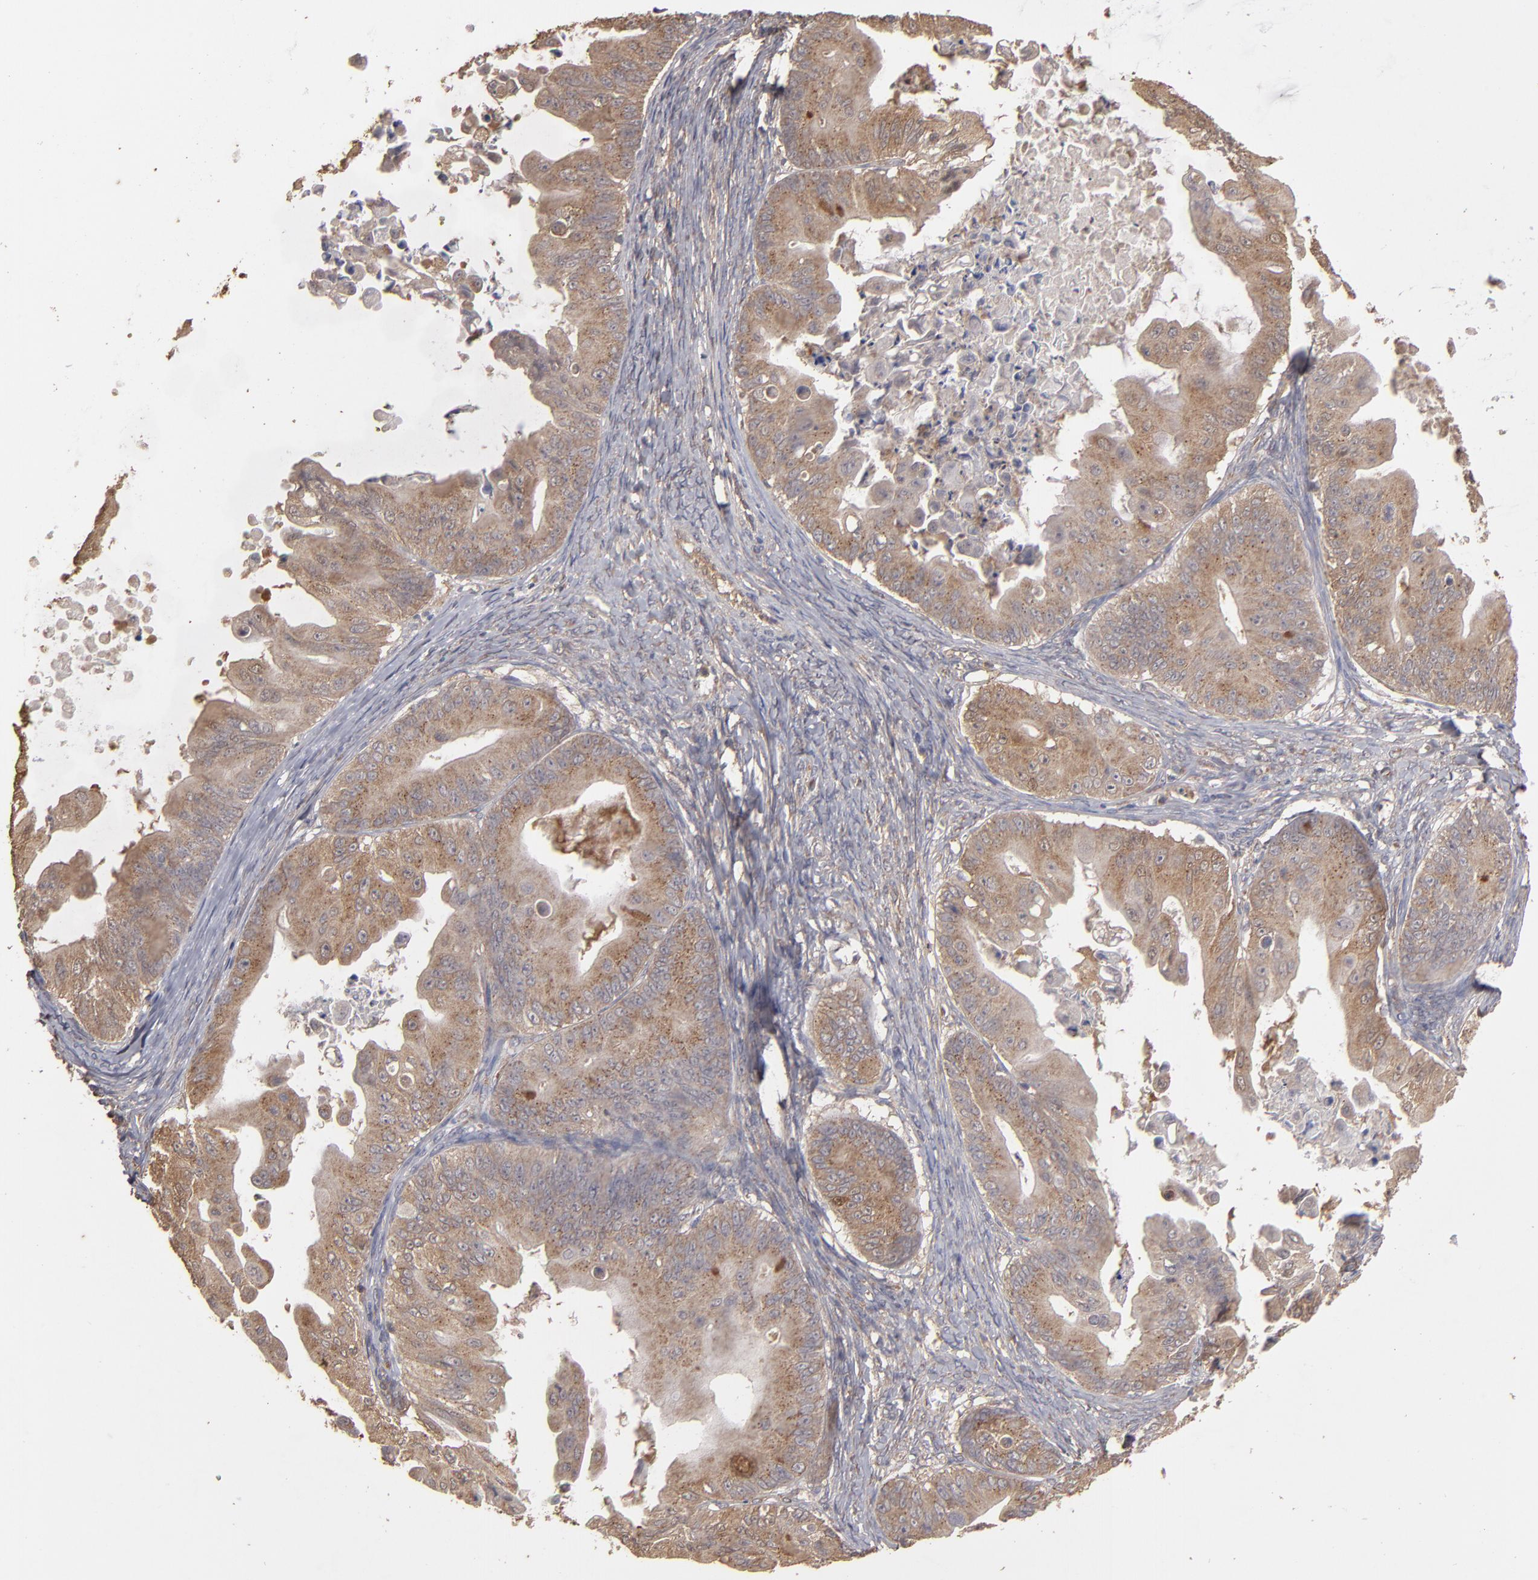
{"staining": {"intensity": "moderate", "quantity": ">75%", "location": "cytoplasmic/membranous"}, "tissue": "ovarian cancer", "cell_type": "Tumor cells", "image_type": "cancer", "snomed": [{"axis": "morphology", "description": "Cystadenocarcinoma, mucinous, NOS"}, {"axis": "topography", "description": "Ovary"}], "caption": "Ovarian cancer (mucinous cystadenocarcinoma) was stained to show a protein in brown. There is medium levels of moderate cytoplasmic/membranous expression in about >75% of tumor cells.", "gene": "MMP2", "patient": {"sex": "female", "age": 37}}